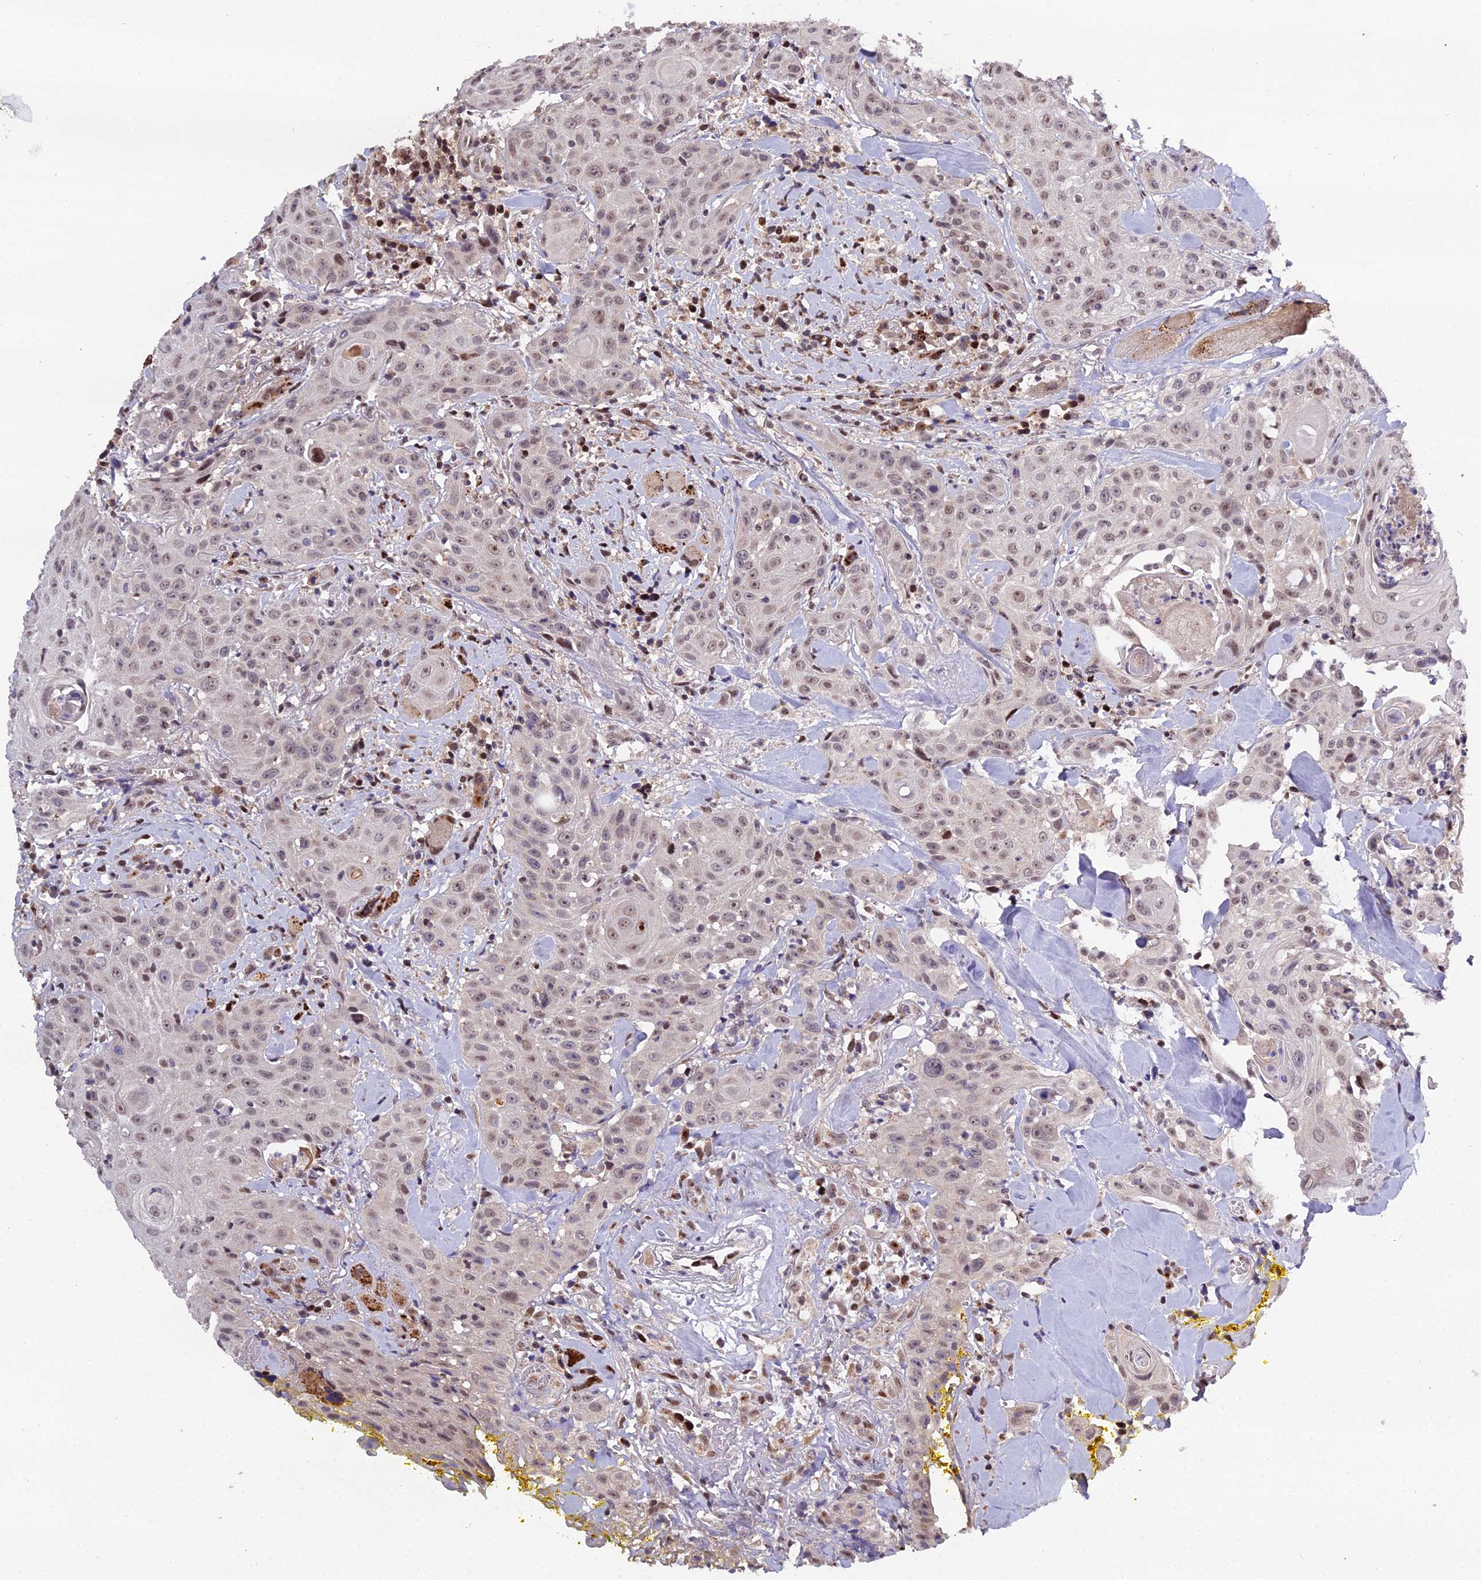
{"staining": {"intensity": "weak", "quantity": ">75%", "location": "nuclear"}, "tissue": "head and neck cancer", "cell_type": "Tumor cells", "image_type": "cancer", "snomed": [{"axis": "morphology", "description": "Squamous cell carcinoma, NOS"}, {"axis": "topography", "description": "Oral tissue"}, {"axis": "topography", "description": "Head-Neck"}], "caption": "Immunohistochemistry of head and neck cancer (squamous cell carcinoma) demonstrates low levels of weak nuclear expression in about >75% of tumor cells.", "gene": "ARL2", "patient": {"sex": "female", "age": 82}}